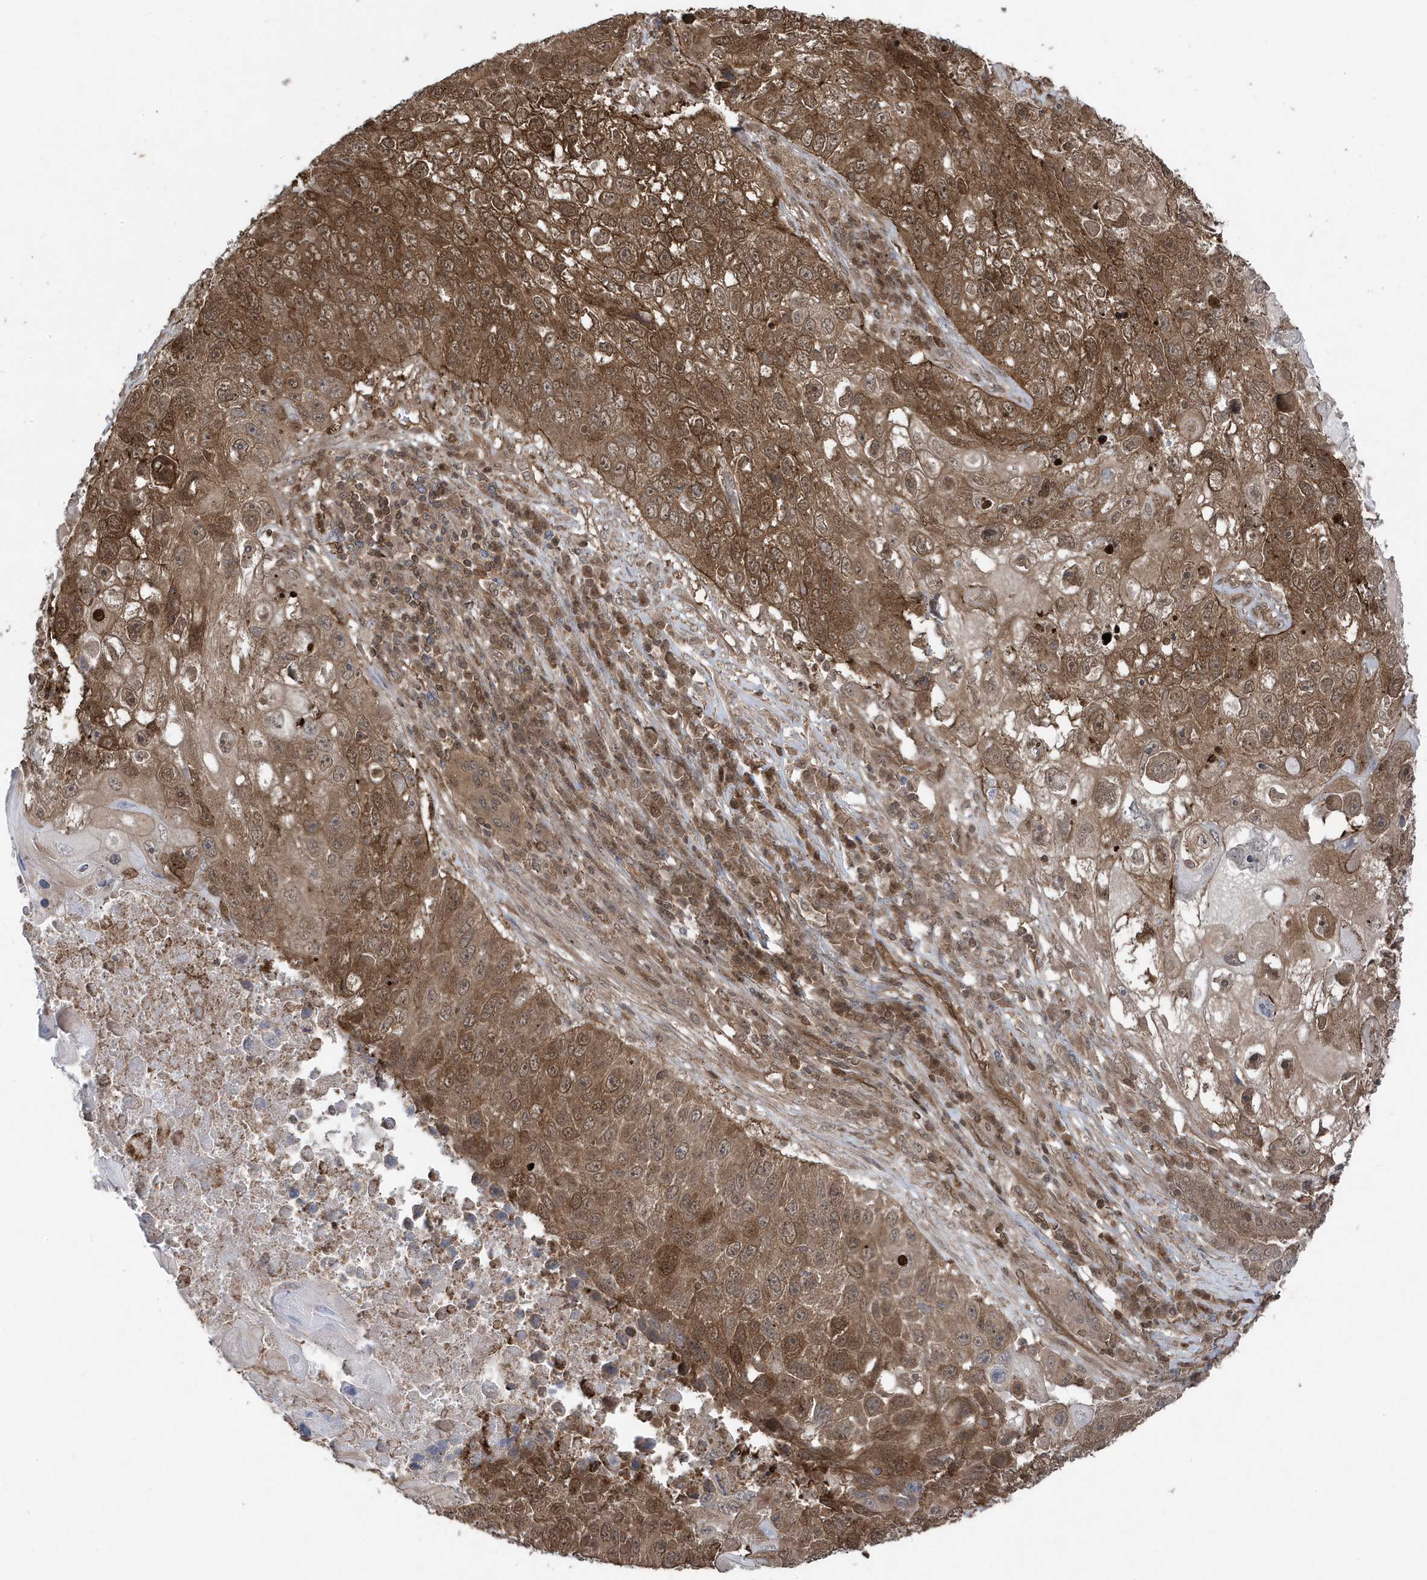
{"staining": {"intensity": "strong", "quantity": ">75%", "location": "cytoplasmic/membranous,nuclear"}, "tissue": "lung cancer", "cell_type": "Tumor cells", "image_type": "cancer", "snomed": [{"axis": "morphology", "description": "Squamous cell carcinoma, NOS"}, {"axis": "topography", "description": "Lung"}], "caption": "This image exhibits lung squamous cell carcinoma stained with immunohistochemistry (IHC) to label a protein in brown. The cytoplasmic/membranous and nuclear of tumor cells show strong positivity for the protein. Nuclei are counter-stained blue.", "gene": "MAPK1IP1L", "patient": {"sex": "male", "age": 61}}